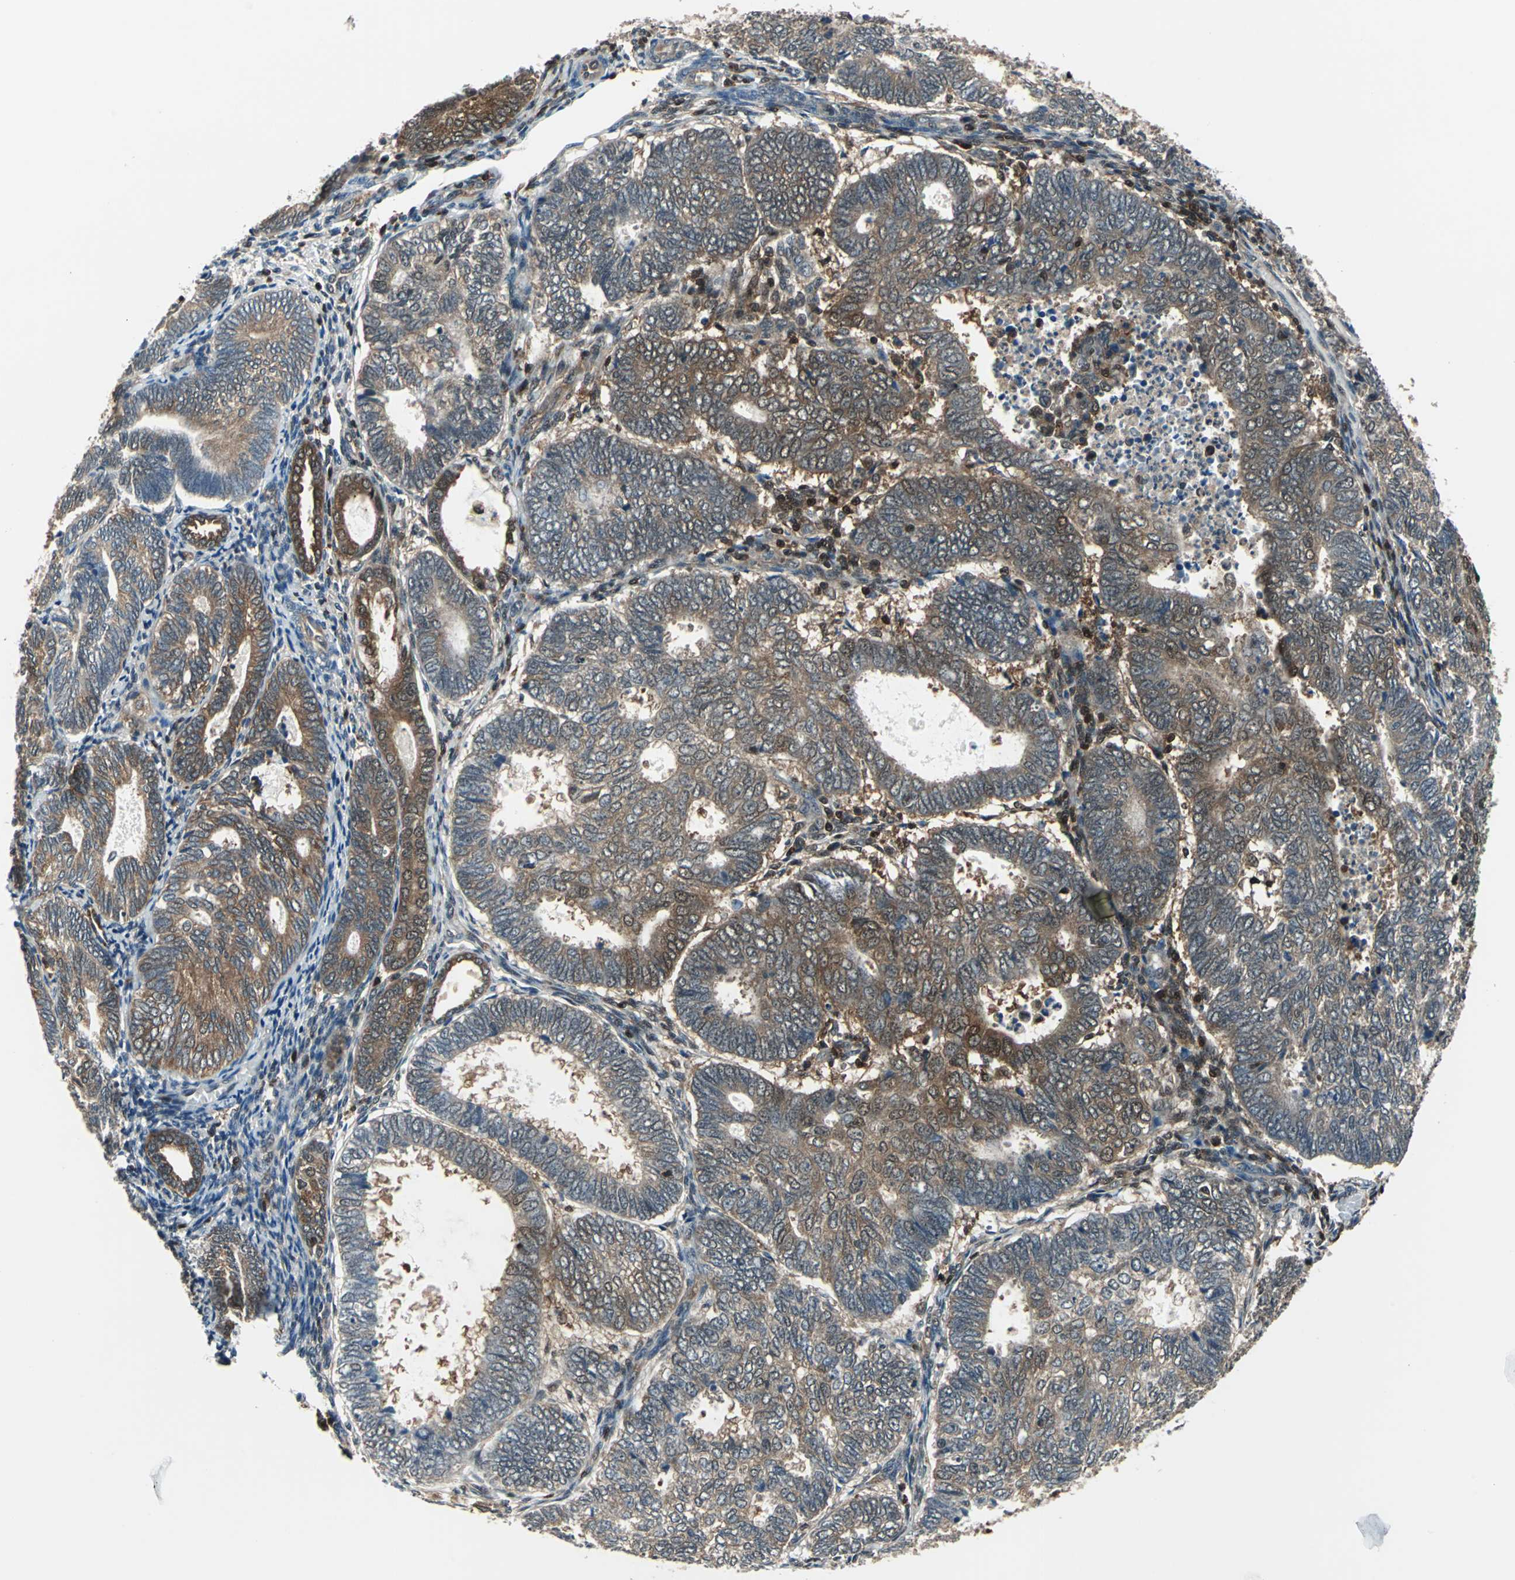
{"staining": {"intensity": "moderate", "quantity": "25%-75%", "location": "cytoplasmic/membranous,nuclear"}, "tissue": "endometrial cancer", "cell_type": "Tumor cells", "image_type": "cancer", "snomed": [{"axis": "morphology", "description": "Adenocarcinoma, NOS"}, {"axis": "topography", "description": "Uterus"}], "caption": "Adenocarcinoma (endometrial) tissue reveals moderate cytoplasmic/membranous and nuclear positivity in approximately 25%-75% of tumor cells, visualized by immunohistochemistry. (DAB = brown stain, brightfield microscopy at high magnification).", "gene": "PSME1", "patient": {"sex": "female", "age": 60}}